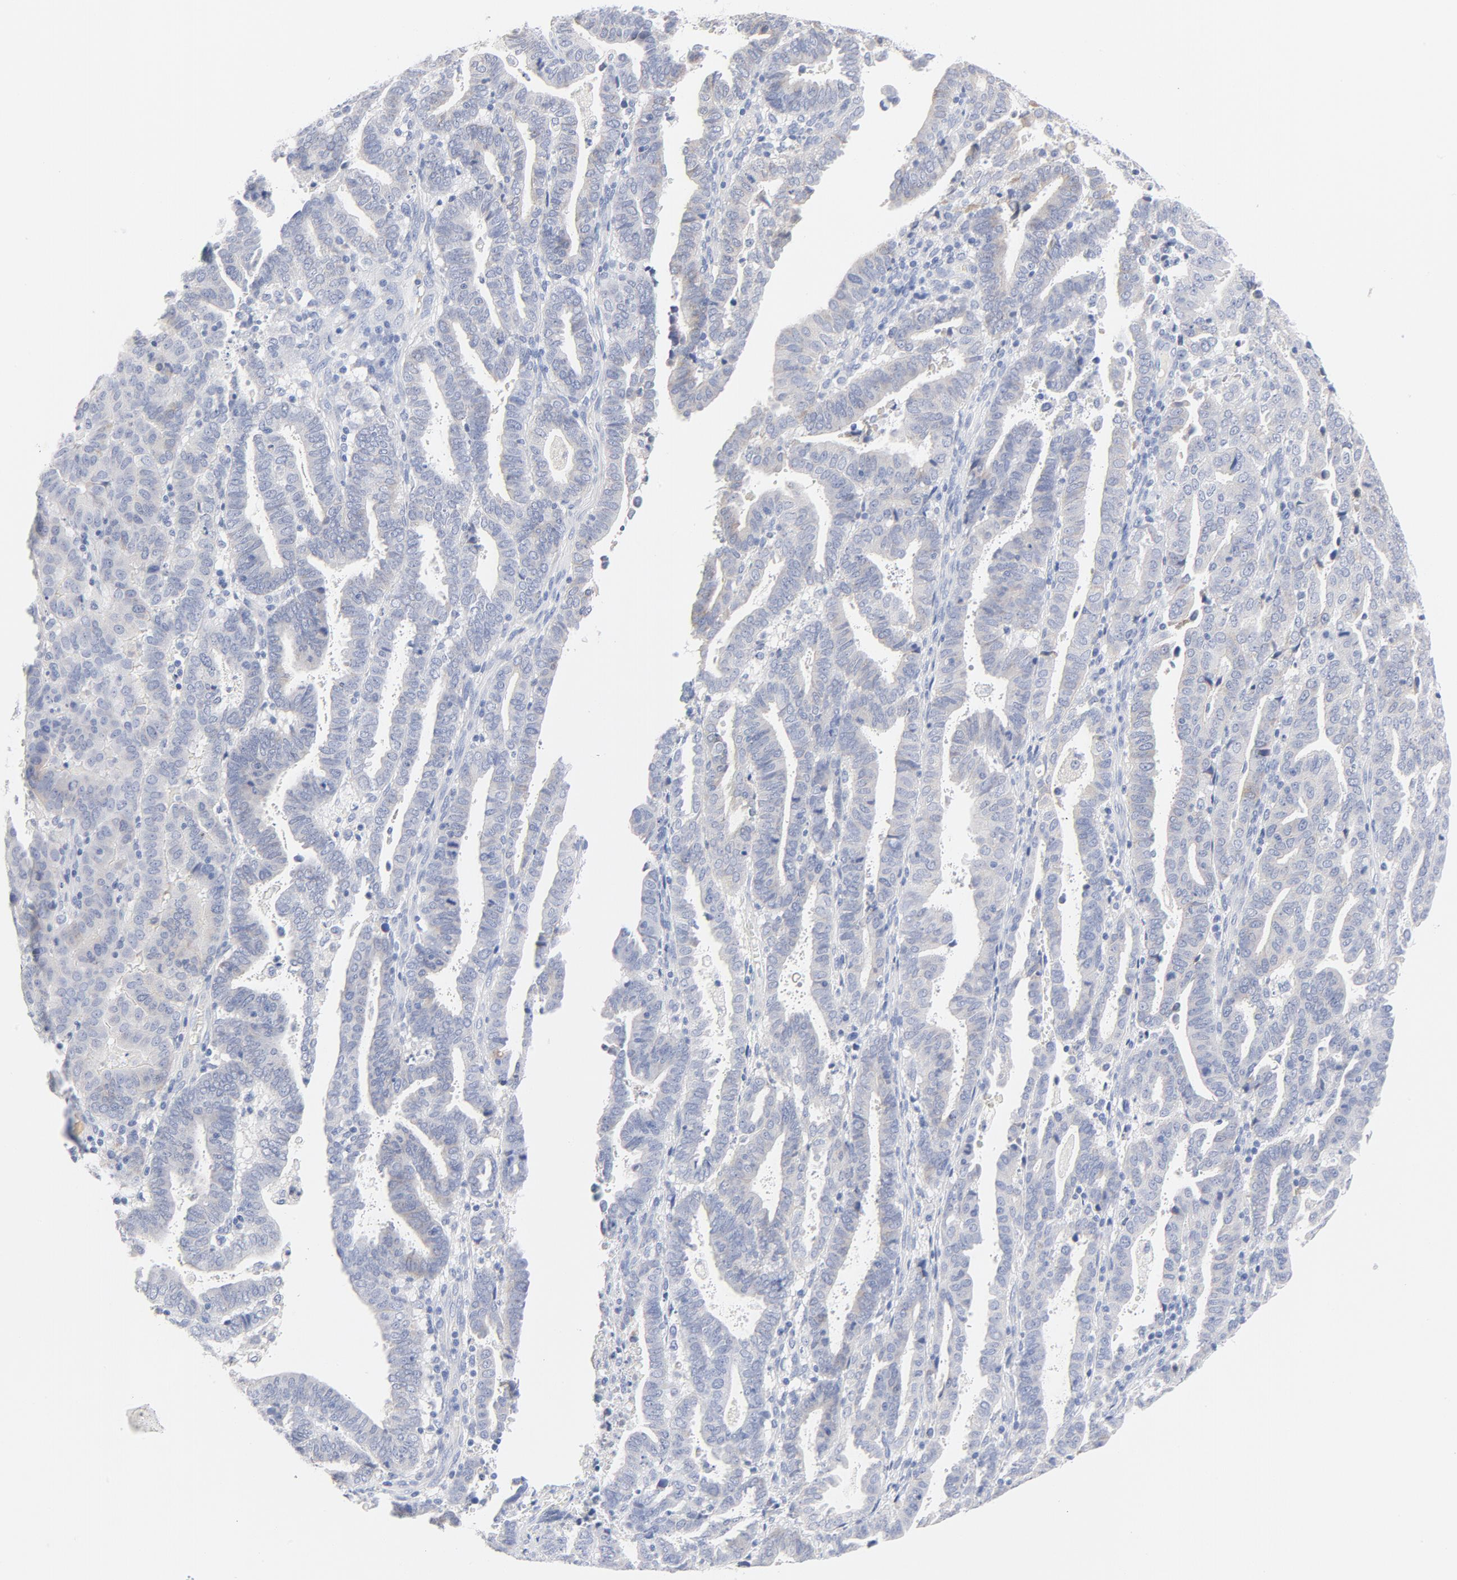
{"staining": {"intensity": "weak", "quantity": "<25%", "location": "cytoplasmic/membranous"}, "tissue": "endometrial cancer", "cell_type": "Tumor cells", "image_type": "cancer", "snomed": [{"axis": "morphology", "description": "Adenocarcinoma, NOS"}, {"axis": "topography", "description": "Uterus"}], "caption": "Endometrial cancer was stained to show a protein in brown. There is no significant staining in tumor cells. The staining was performed using DAB to visualize the protein expression in brown, while the nuclei were stained in blue with hematoxylin (Magnification: 20x).", "gene": "FGFR3", "patient": {"sex": "female", "age": 83}}